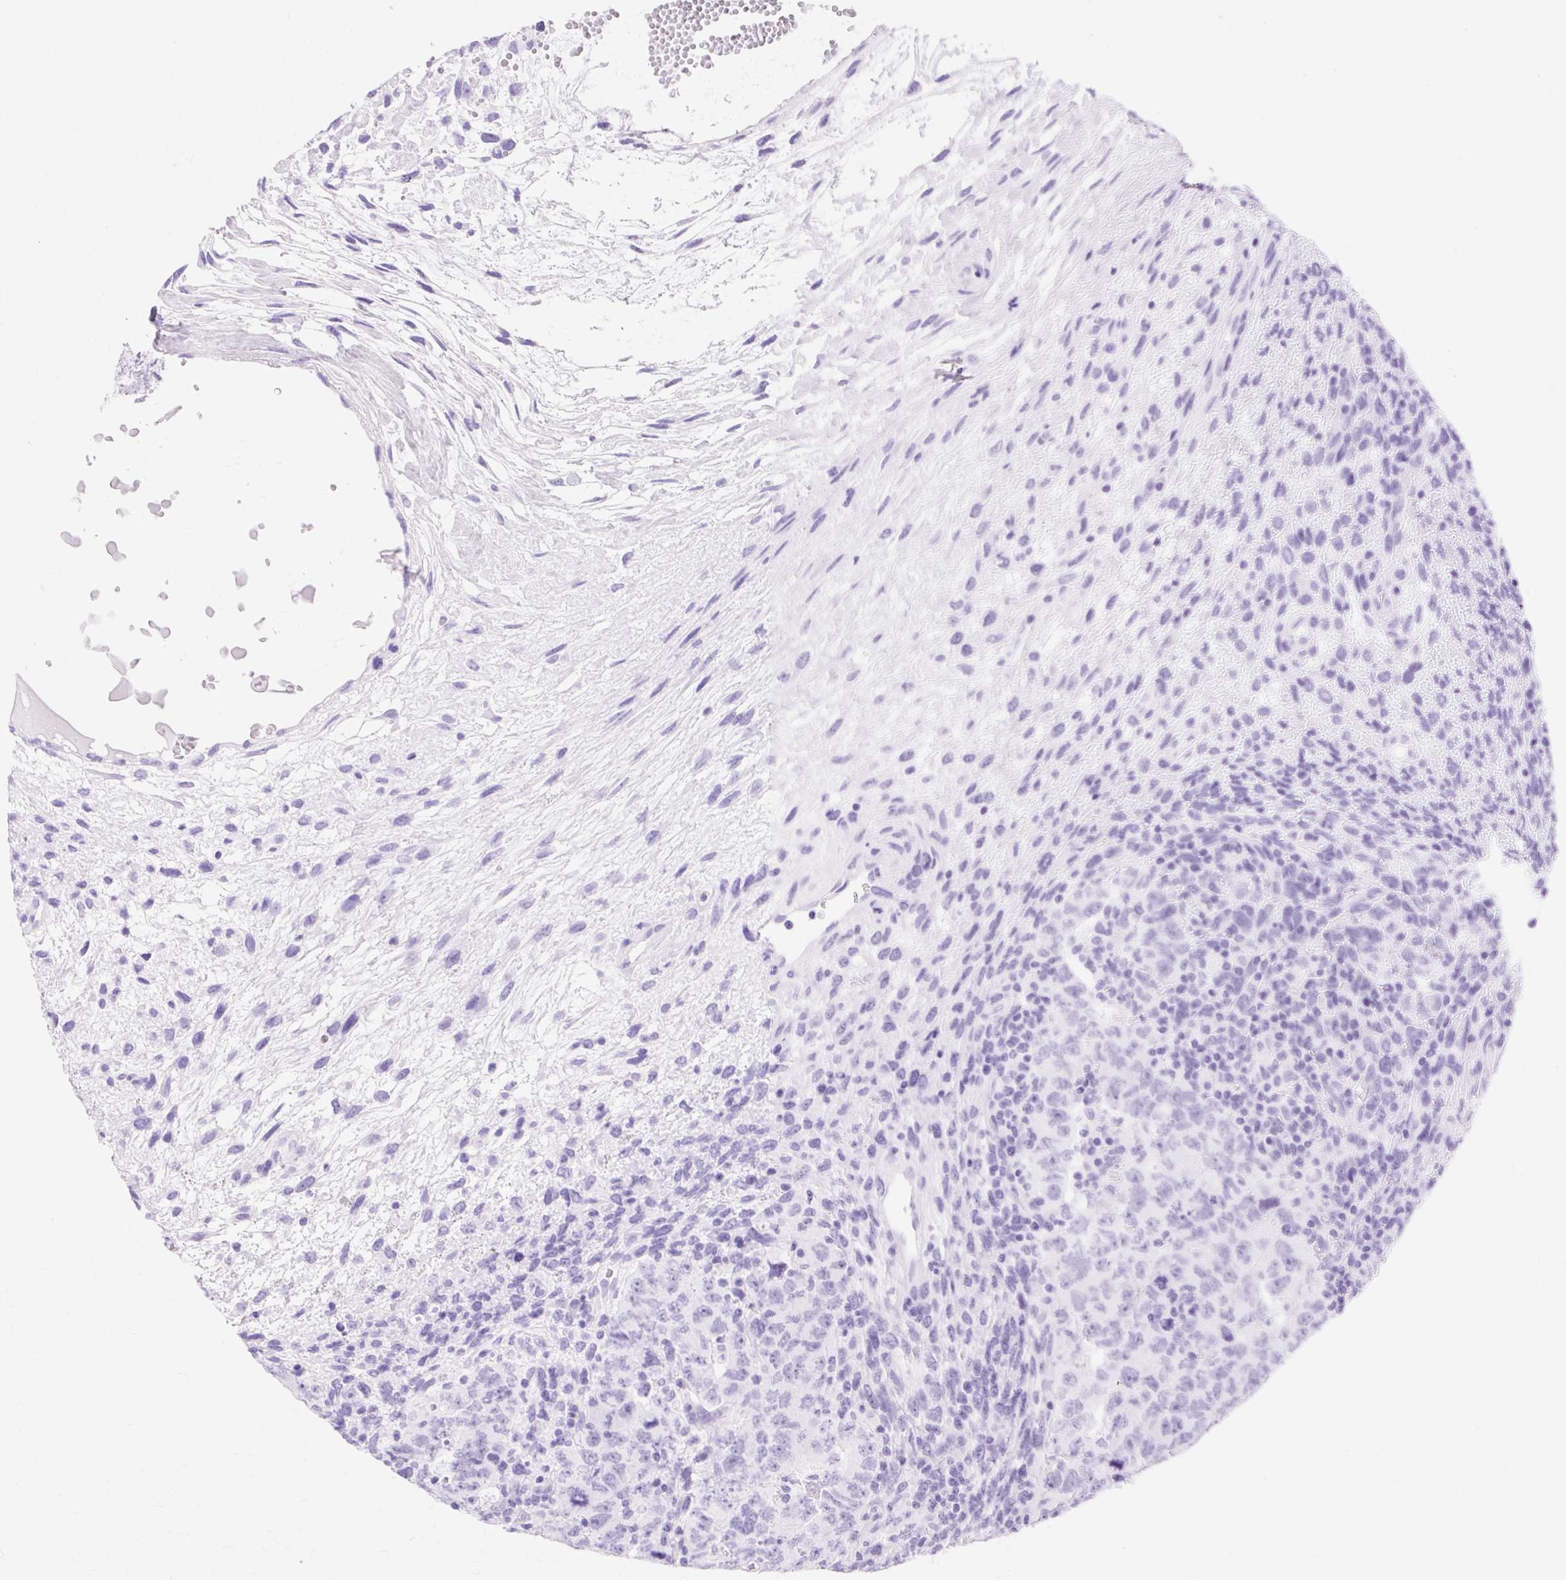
{"staining": {"intensity": "negative", "quantity": "none", "location": "none"}, "tissue": "testis cancer", "cell_type": "Tumor cells", "image_type": "cancer", "snomed": [{"axis": "morphology", "description": "Carcinoma, Embryonal, NOS"}, {"axis": "topography", "description": "Testis"}], "caption": "Tumor cells are negative for protein expression in human testis cancer.", "gene": "MBP", "patient": {"sex": "male", "age": 24}}